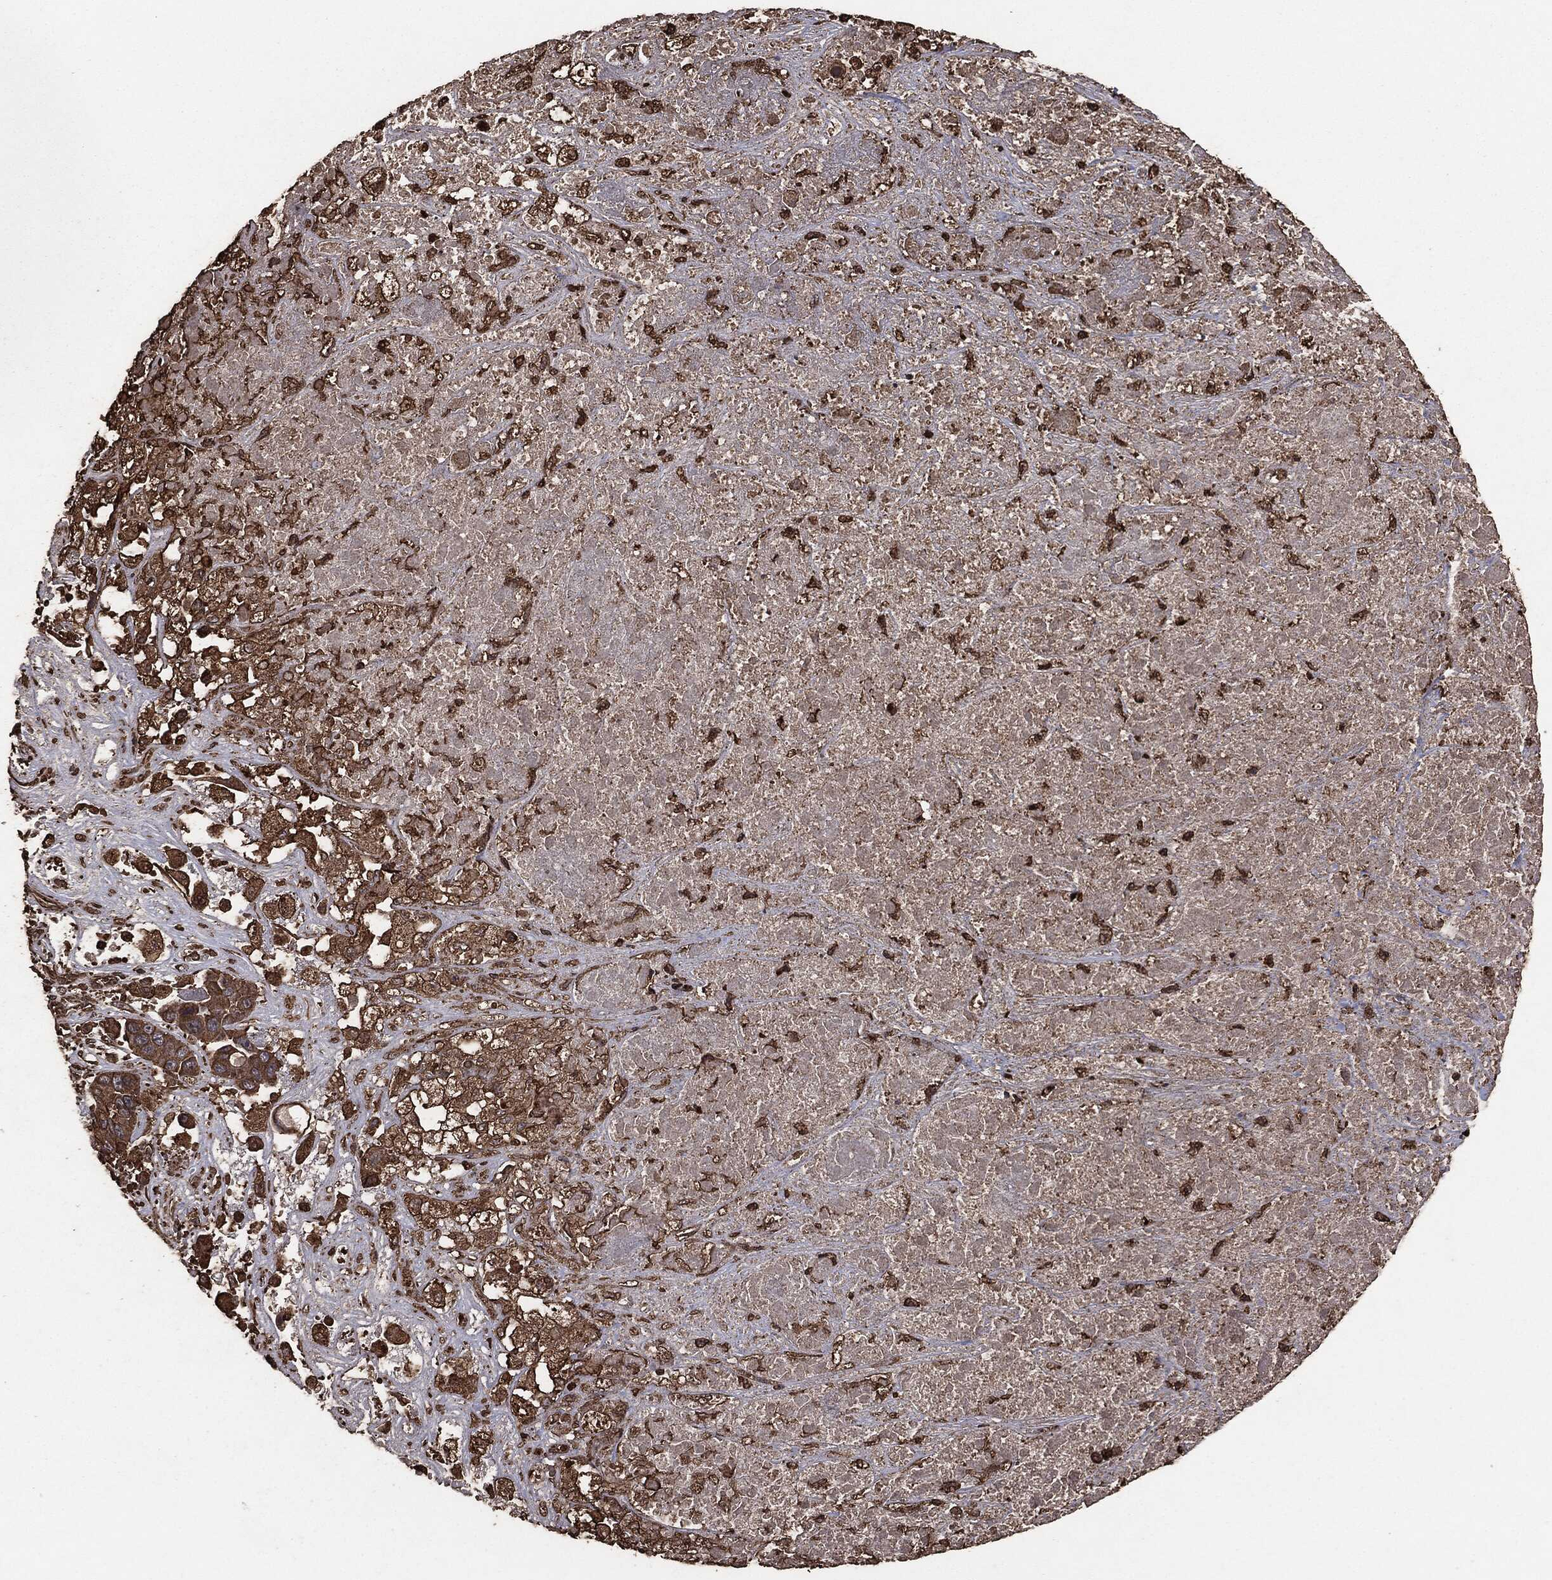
{"staining": {"intensity": "moderate", "quantity": ">75%", "location": "cytoplasmic/membranous"}, "tissue": "liver cancer", "cell_type": "Tumor cells", "image_type": "cancer", "snomed": [{"axis": "morphology", "description": "Cholangiocarcinoma"}, {"axis": "topography", "description": "Liver"}], "caption": "High-magnification brightfield microscopy of liver cancer stained with DAB (brown) and counterstained with hematoxylin (blue). tumor cells exhibit moderate cytoplasmic/membranous positivity is present in about>75% of cells.", "gene": "MTOR", "patient": {"sex": "female", "age": 52}}